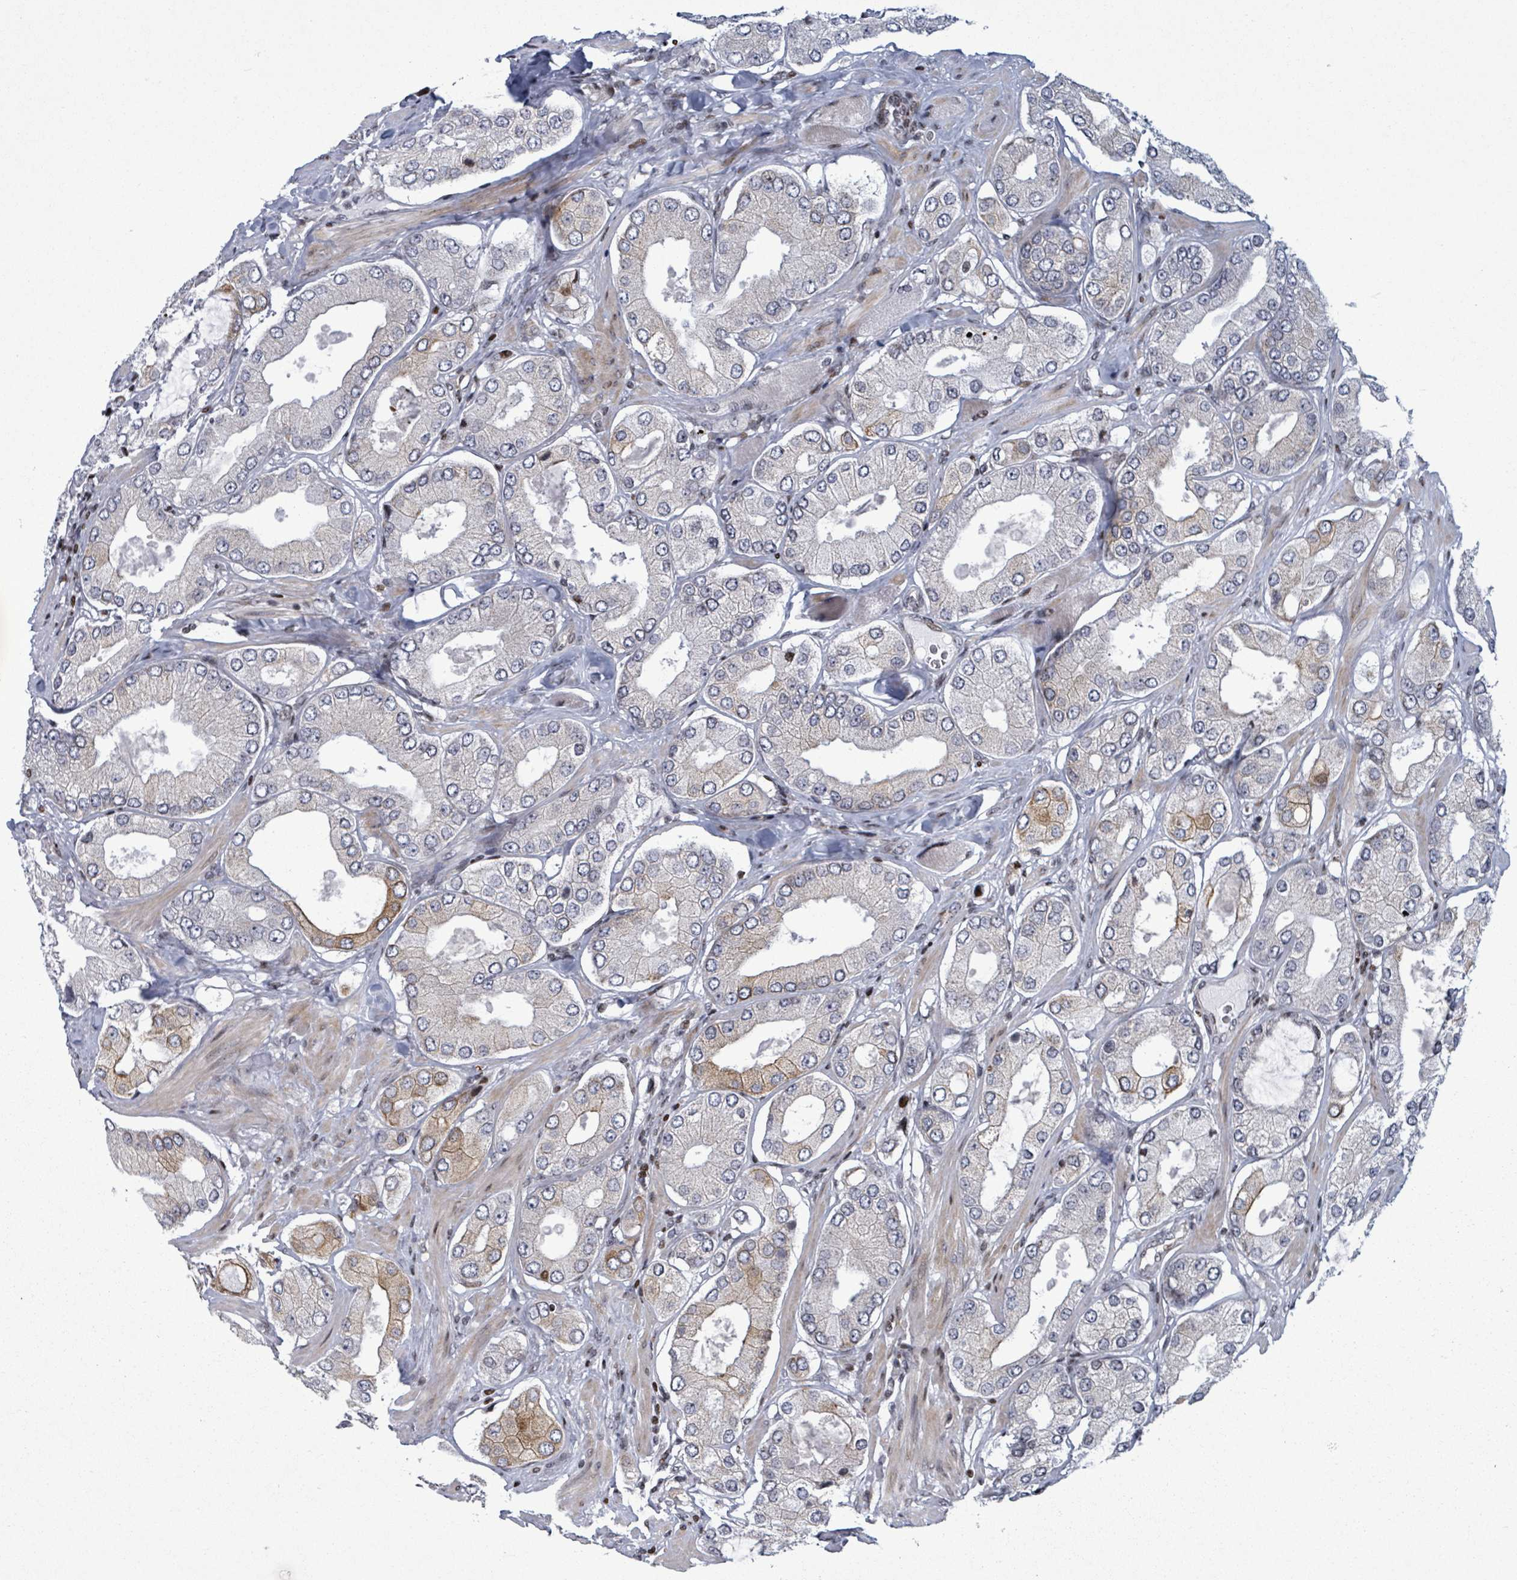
{"staining": {"intensity": "moderate", "quantity": "<25%", "location": "cytoplasmic/membranous"}, "tissue": "prostate cancer", "cell_type": "Tumor cells", "image_type": "cancer", "snomed": [{"axis": "morphology", "description": "Adenocarcinoma, Low grade"}, {"axis": "topography", "description": "Prostate"}], "caption": "Moderate cytoplasmic/membranous protein expression is identified in about <25% of tumor cells in prostate cancer (adenocarcinoma (low-grade)).", "gene": "FNDC4", "patient": {"sex": "male", "age": 42}}